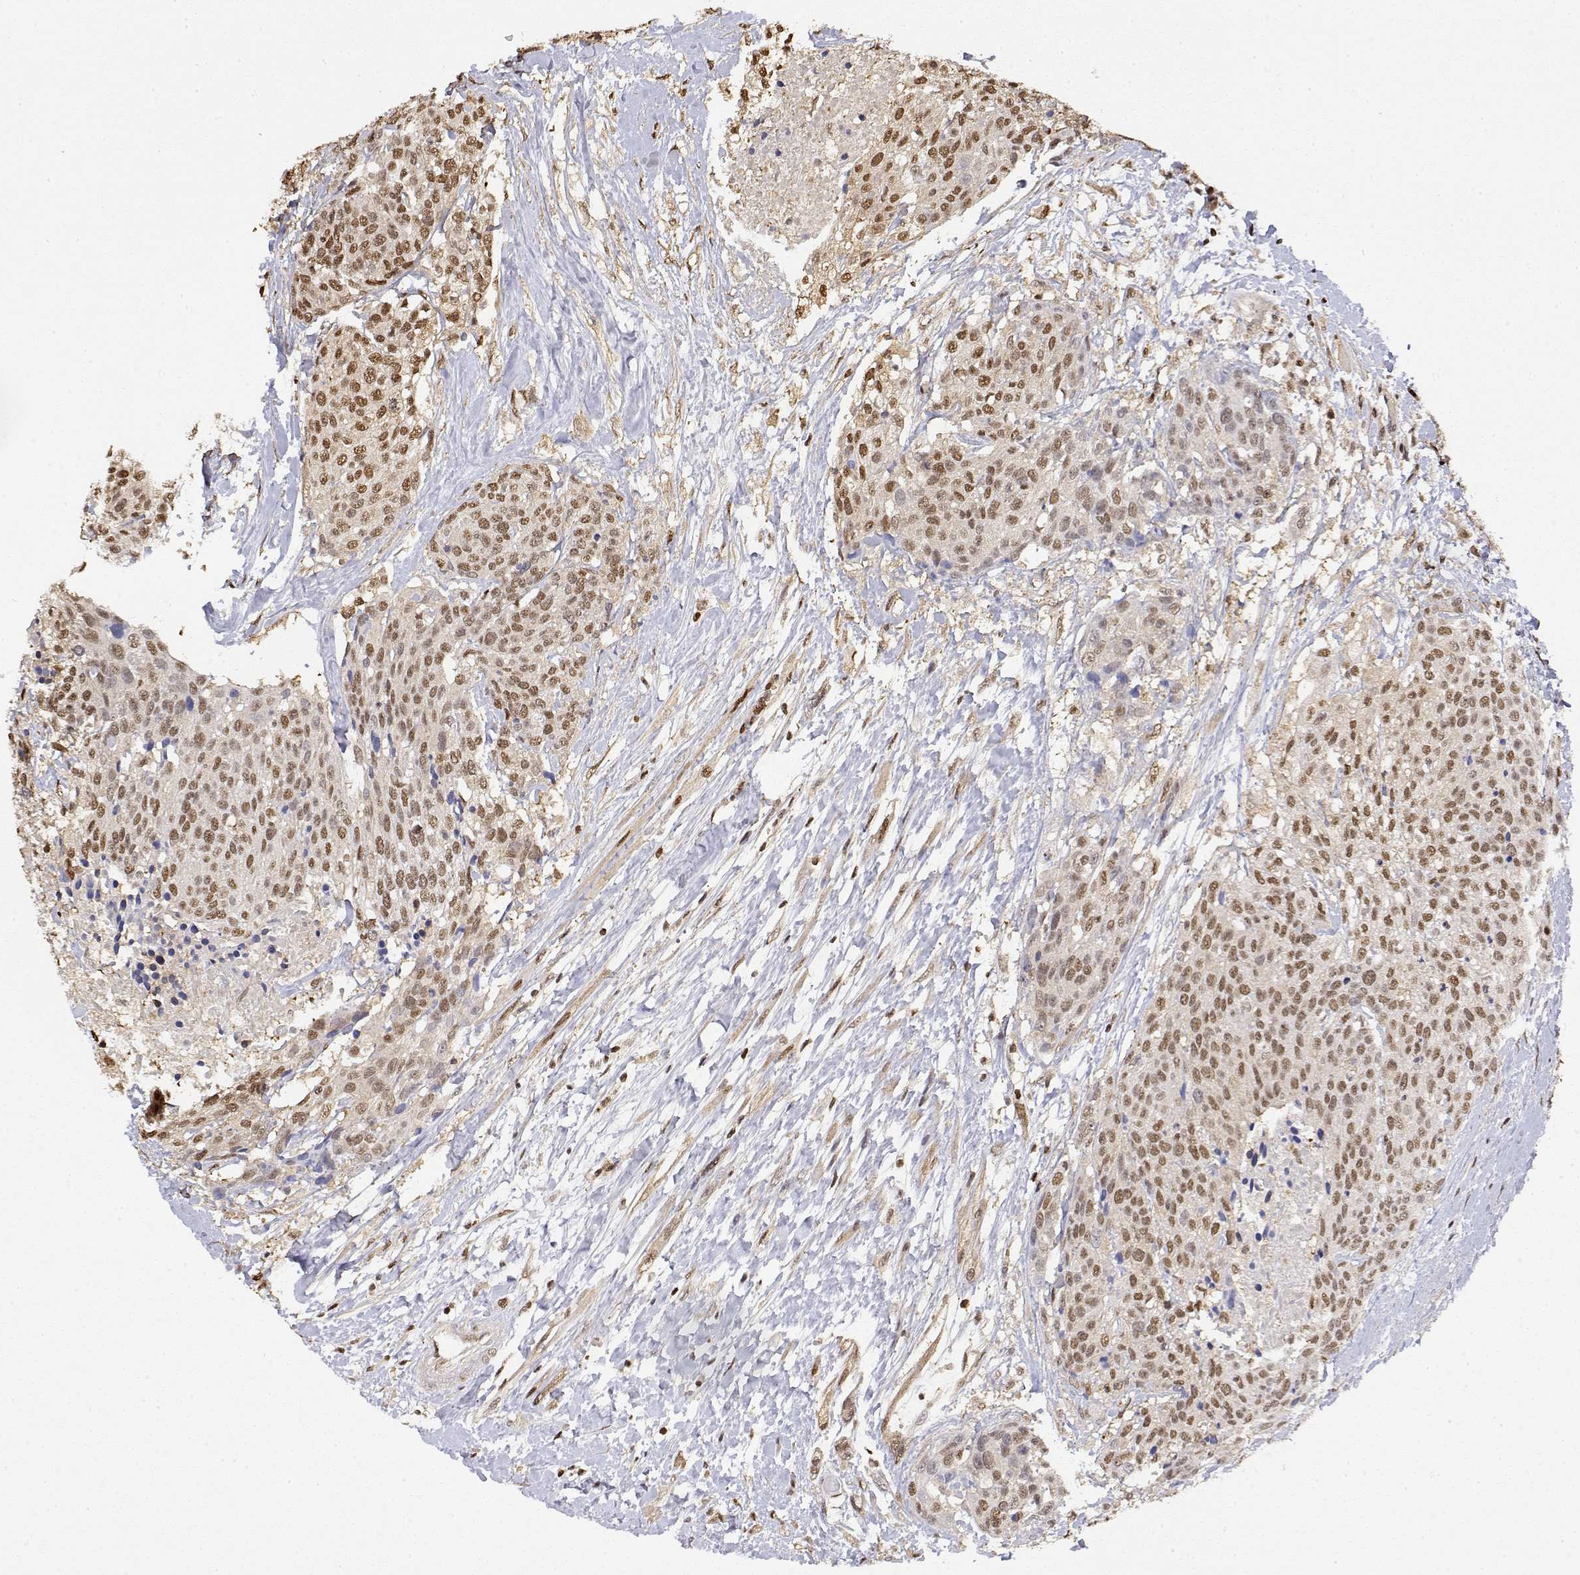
{"staining": {"intensity": "moderate", "quantity": ">75%", "location": "nuclear"}, "tissue": "head and neck cancer", "cell_type": "Tumor cells", "image_type": "cancer", "snomed": [{"axis": "morphology", "description": "Squamous cell carcinoma, NOS"}, {"axis": "topography", "description": "Oral tissue"}, {"axis": "topography", "description": "Head-Neck"}], "caption": "The photomicrograph displays a brown stain indicating the presence of a protein in the nuclear of tumor cells in head and neck squamous cell carcinoma. The protein of interest is shown in brown color, while the nuclei are stained blue.", "gene": "TPI1", "patient": {"sex": "male", "age": 64}}